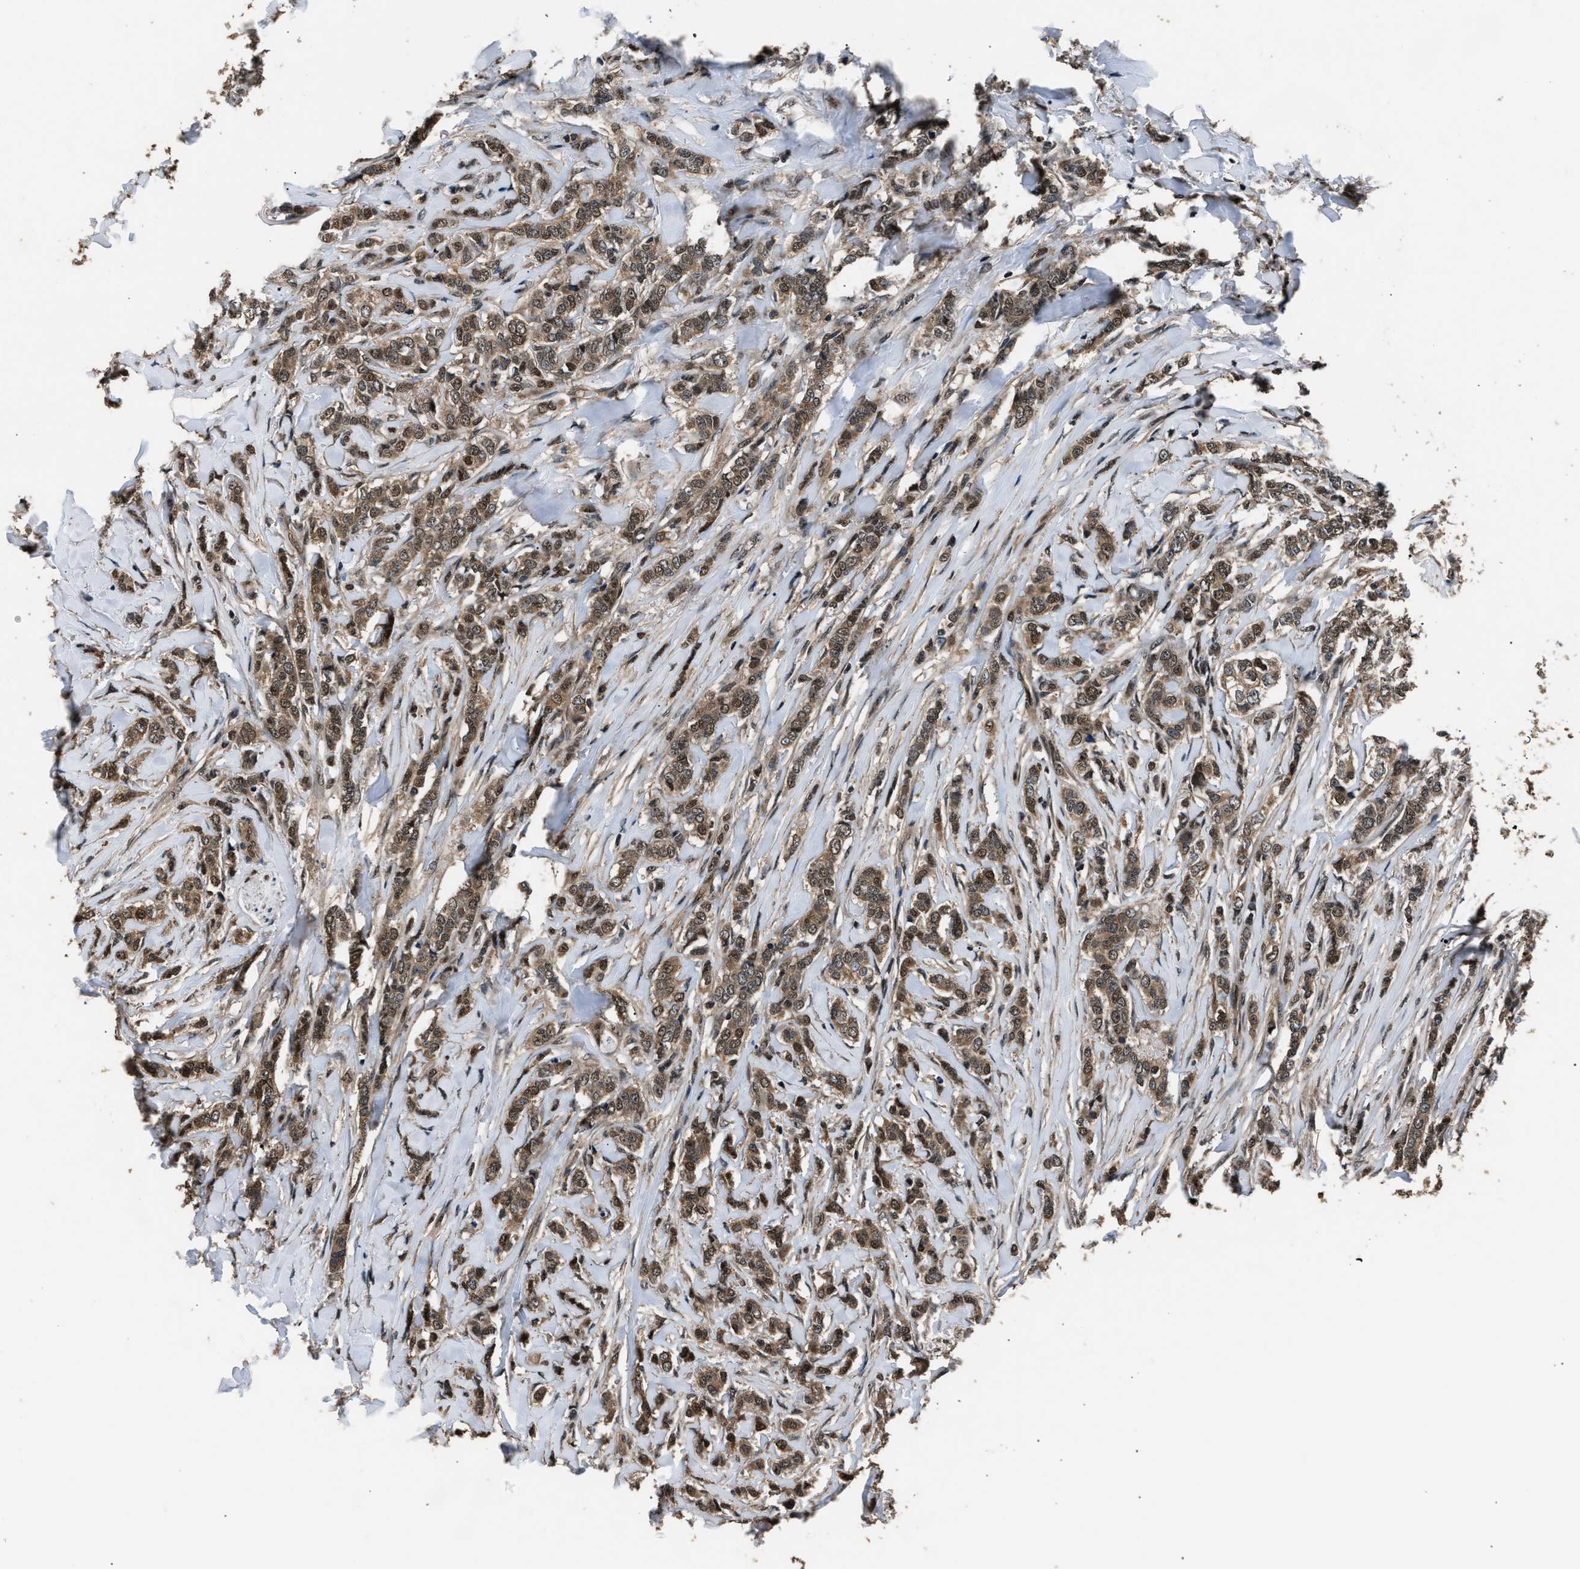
{"staining": {"intensity": "moderate", "quantity": ">75%", "location": "cytoplasmic/membranous,nuclear"}, "tissue": "breast cancer", "cell_type": "Tumor cells", "image_type": "cancer", "snomed": [{"axis": "morphology", "description": "Lobular carcinoma"}, {"axis": "topography", "description": "Skin"}, {"axis": "topography", "description": "Breast"}], "caption": "High-magnification brightfield microscopy of breast lobular carcinoma stained with DAB (3,3'-diaminobenzidine) (brown) and counterstained with hematoxylin (blue). tumor cells exhibit moderate cytoplasmic/membranous and nuclear positivity is present in approximately>75% of cells.", "gene": "DFFA", "patient": {"sex": "female", "age": 46}}